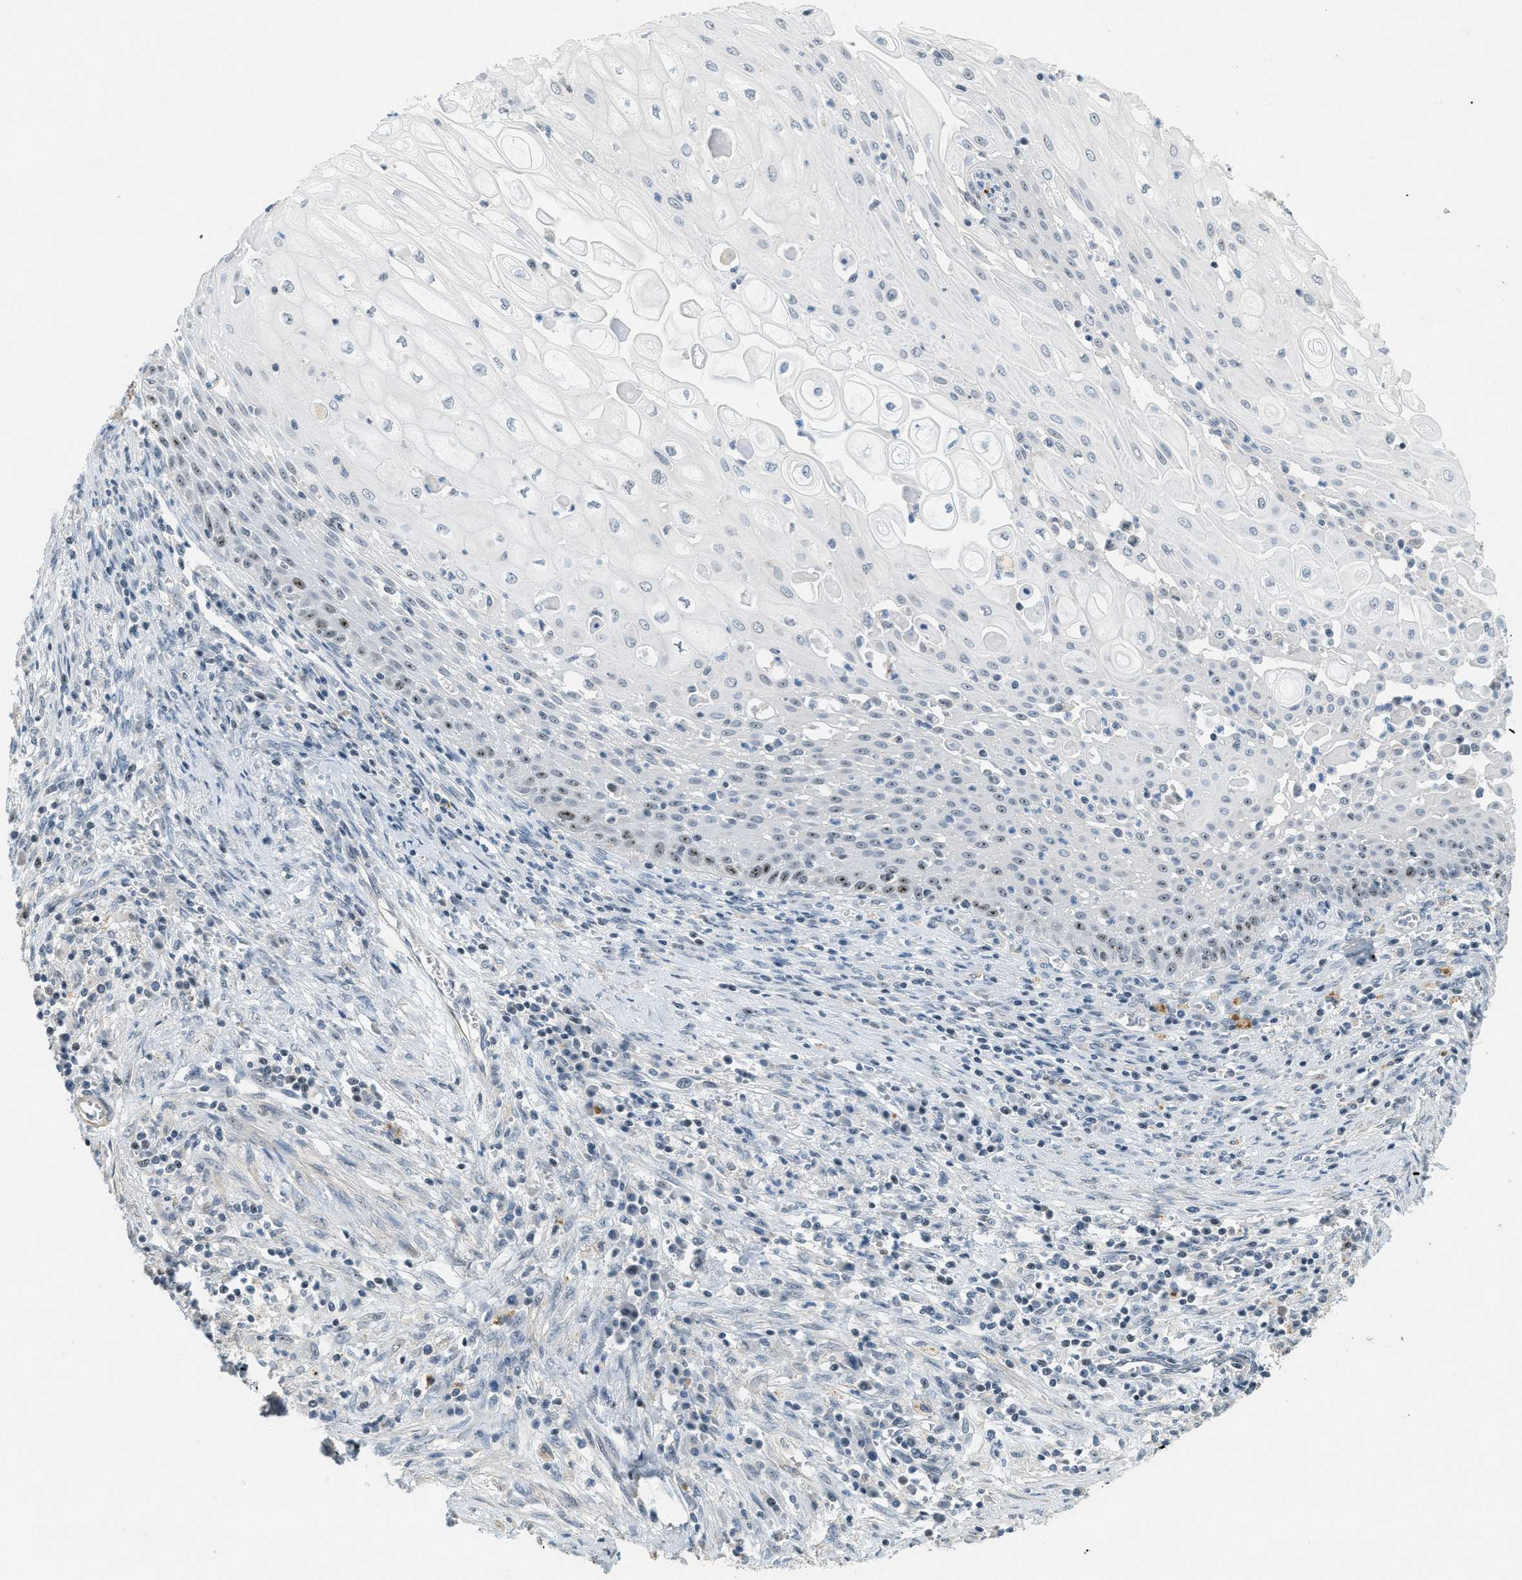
{"staining": {"intensity": "moderate", "quantity": "25%-75%", "location": "nuclear"}, "tissue": "cervical cancer", "cell_type": "Tumor cells", "image_type": "cancer", "snomed": [{"axis": "morphology", "description": "Adenocarcinoma, NOS"}, {"axis": "topography", "description": "Cervix"}], "caption": "This histopathology image shows IHC staining of human adenocarcinoma (cervical), with medium moderate nuclear positivity in about 25%-75% of tumor cells.", "gene": "DDX47", "patient": {"sex": "female", "age": 44}}